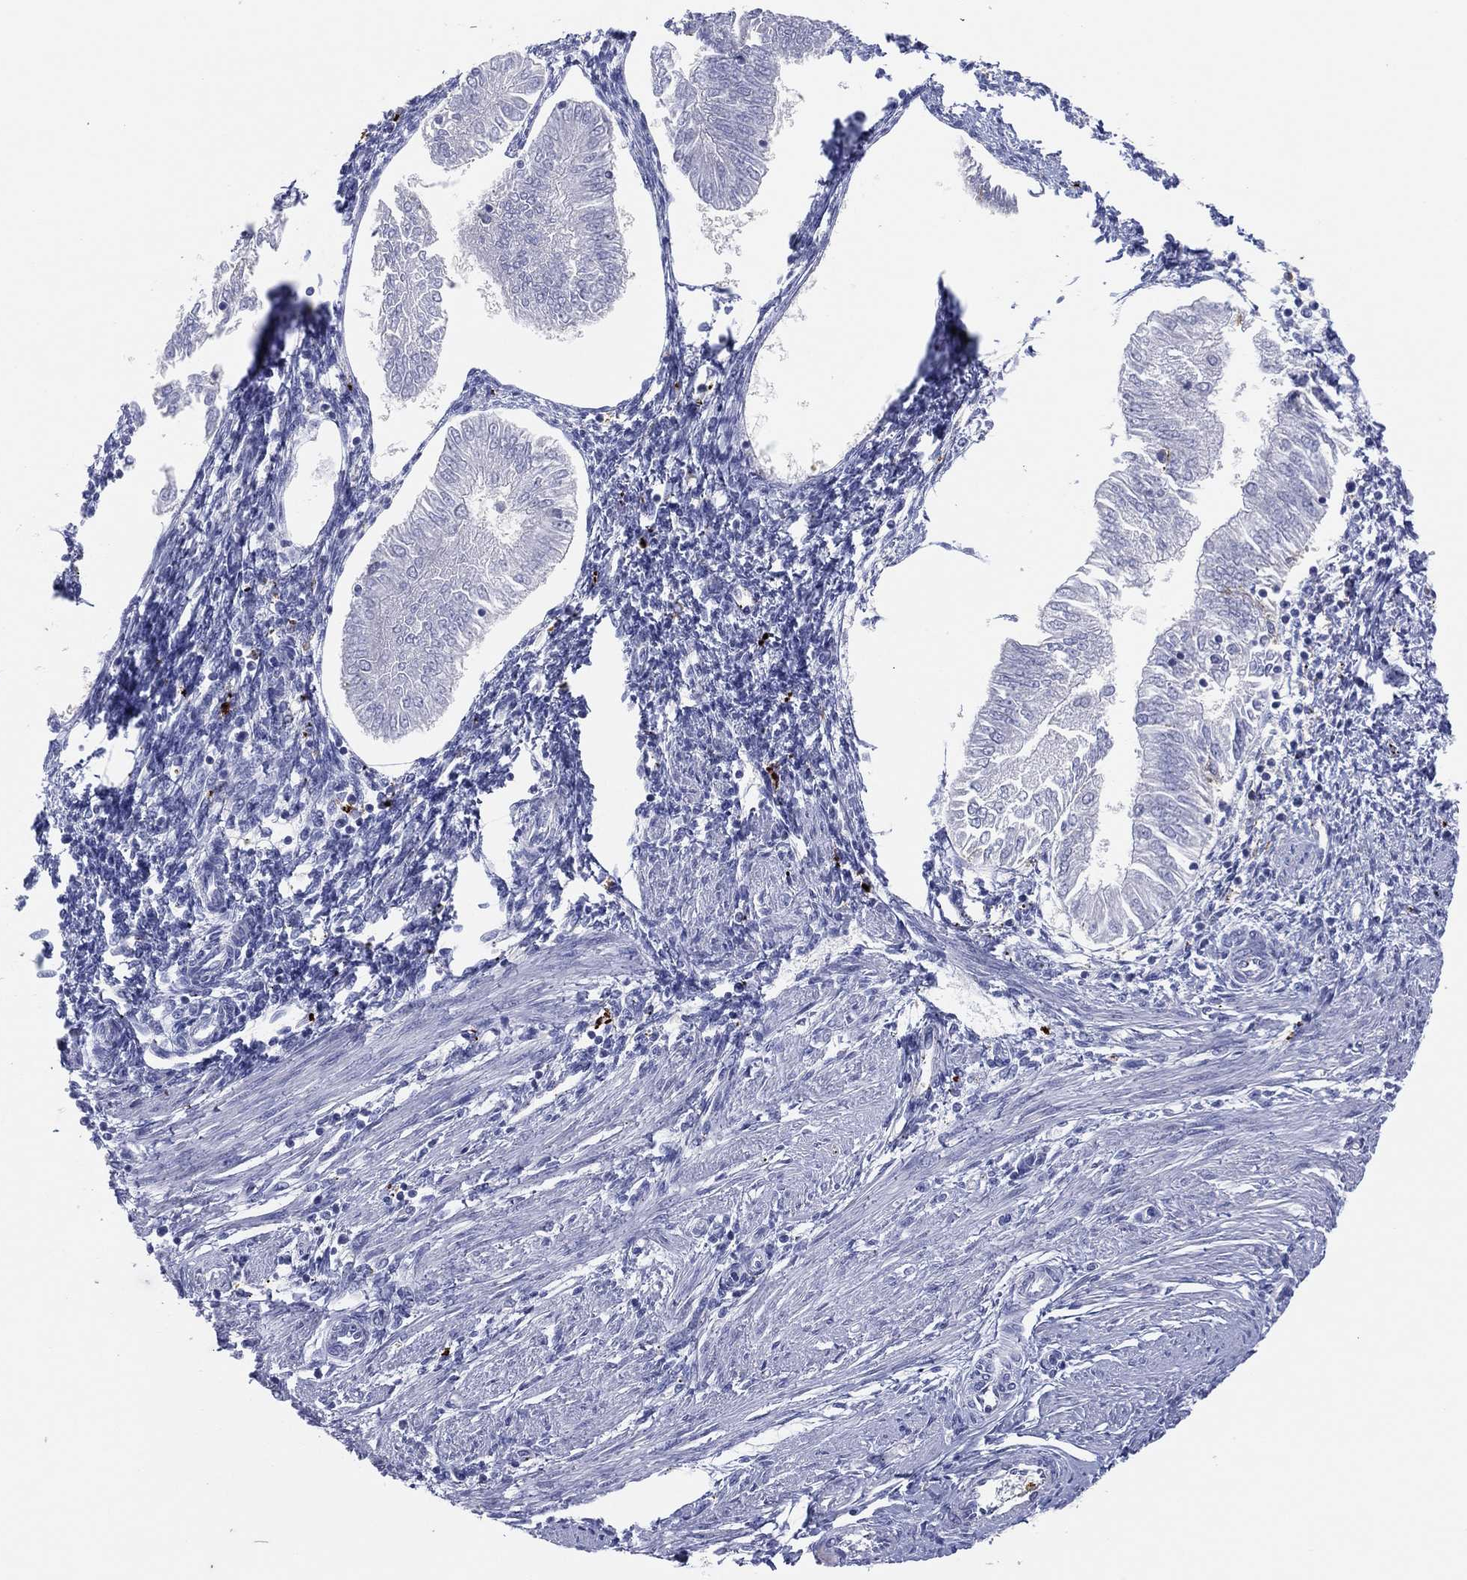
{"staining": {"intensity": "negative", "quantity": "none", "location": "none"}, "tissue": "endometrial cancer", "cell_type": "Tumor cells", "image_type": "cancer", "snomed": [{"axis": "morphology", "description": "Adenocarcinoma, NOS"}, {"axis": "topography", "description": "Endometrium"}], "caption": "Micrograph shows no protein positivity in tumor cells of endometrial cancer (adenocarcinoma) tissue.", "gene": "PLAC8", "patient": {"sex": "female", "age": 53}}